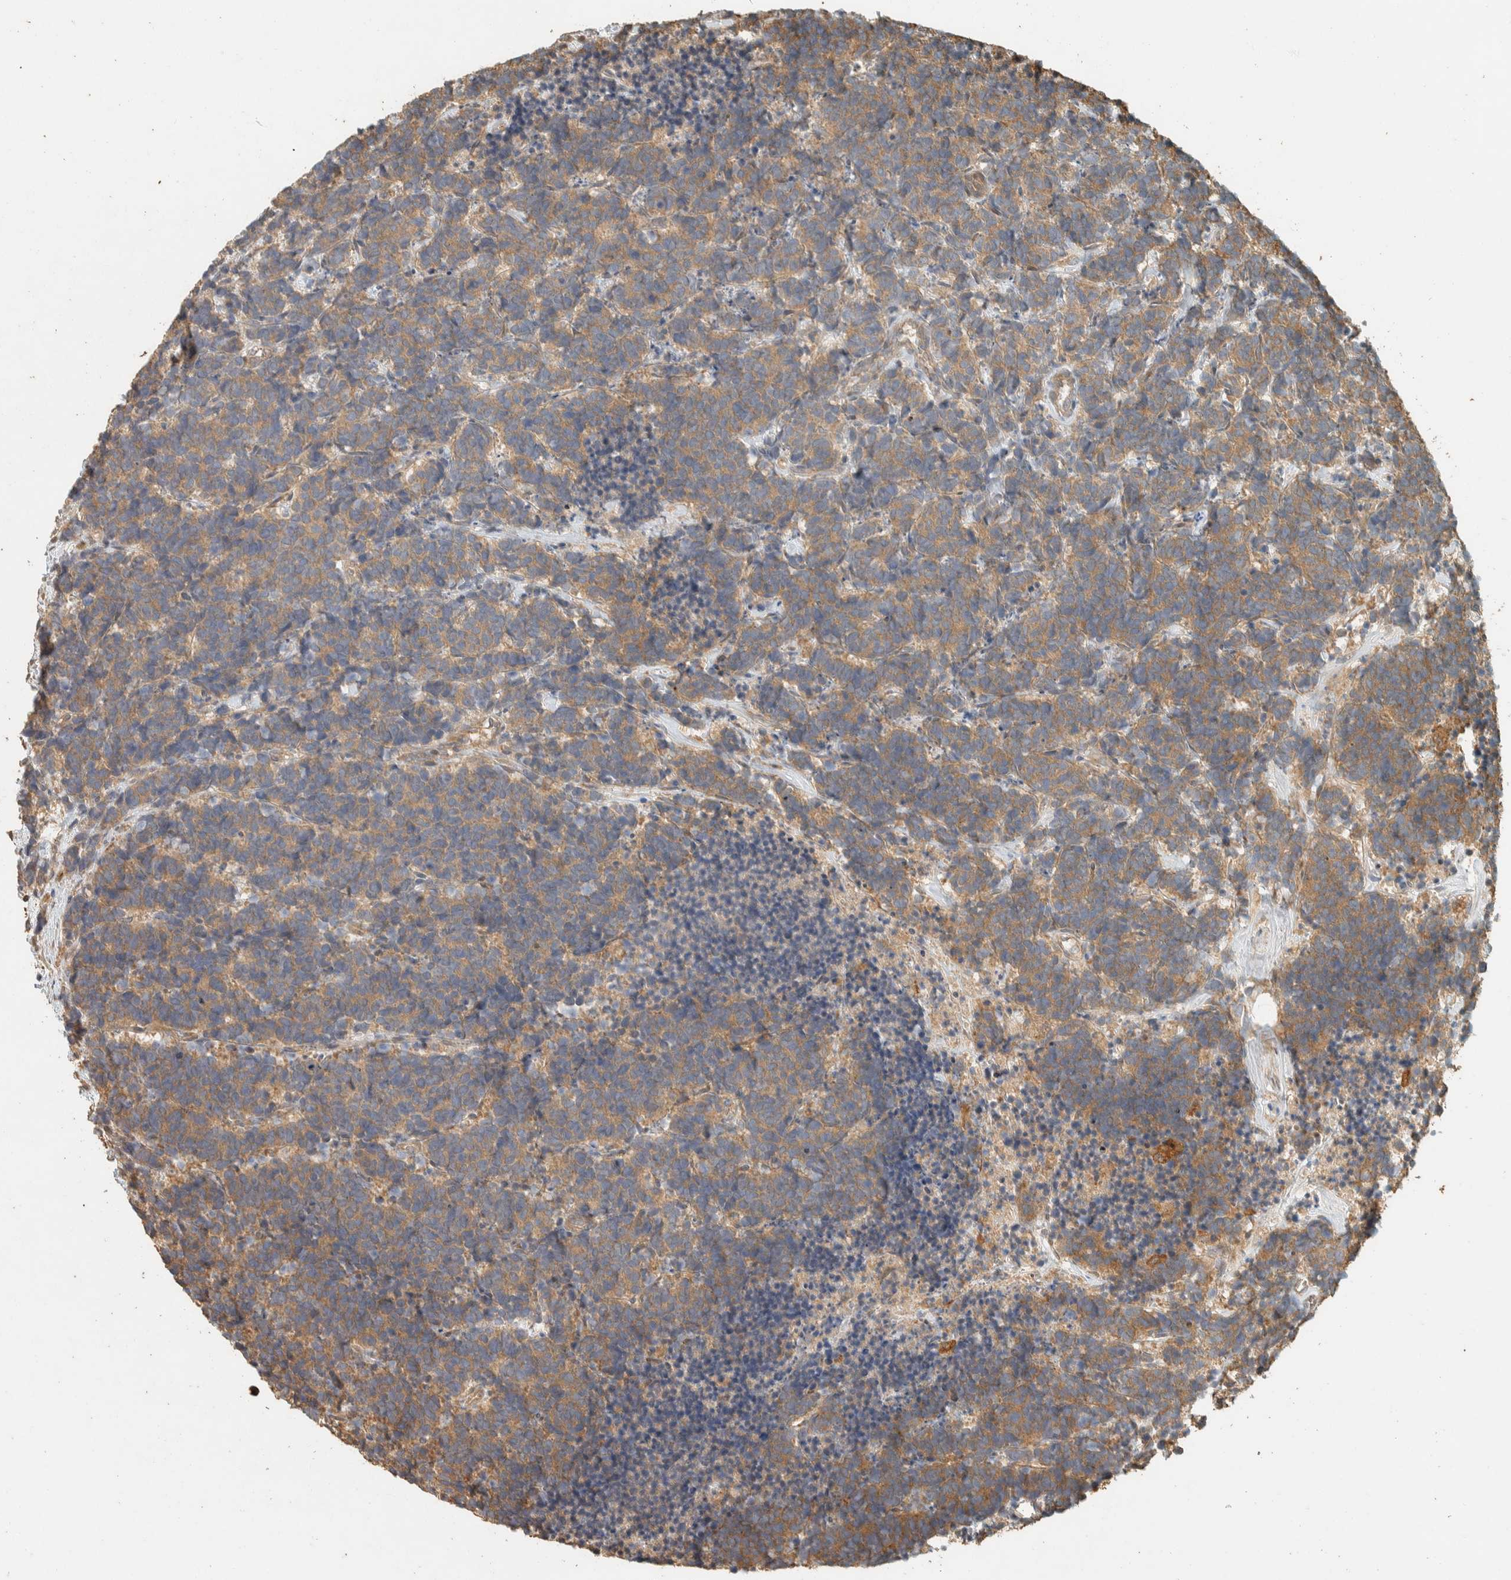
{"staining": {"intensity": "moderate", "quantity": ">75%", "location": "cytoplasmic/membranous"}, "tissue": "carcinoid", "cell_type": "Tumor cells", "image_type": "cancer", "snomed": [{"axis": "morphology", "description": "Carcinoma, NOS"}, {"axis": "morphology", "description": "Carcinoid, malignant, NOS"}, {"axis": "topography", "description": "Urinary bladder"}], "caption": "Protein expression by immunohistochemistry exhibits moderate cytoplasmic/membranous positivity in about >75% of tumor cells in carcinoma.", "gene": "EXOC7", "patient": {"sex": "male", "age": 57}}